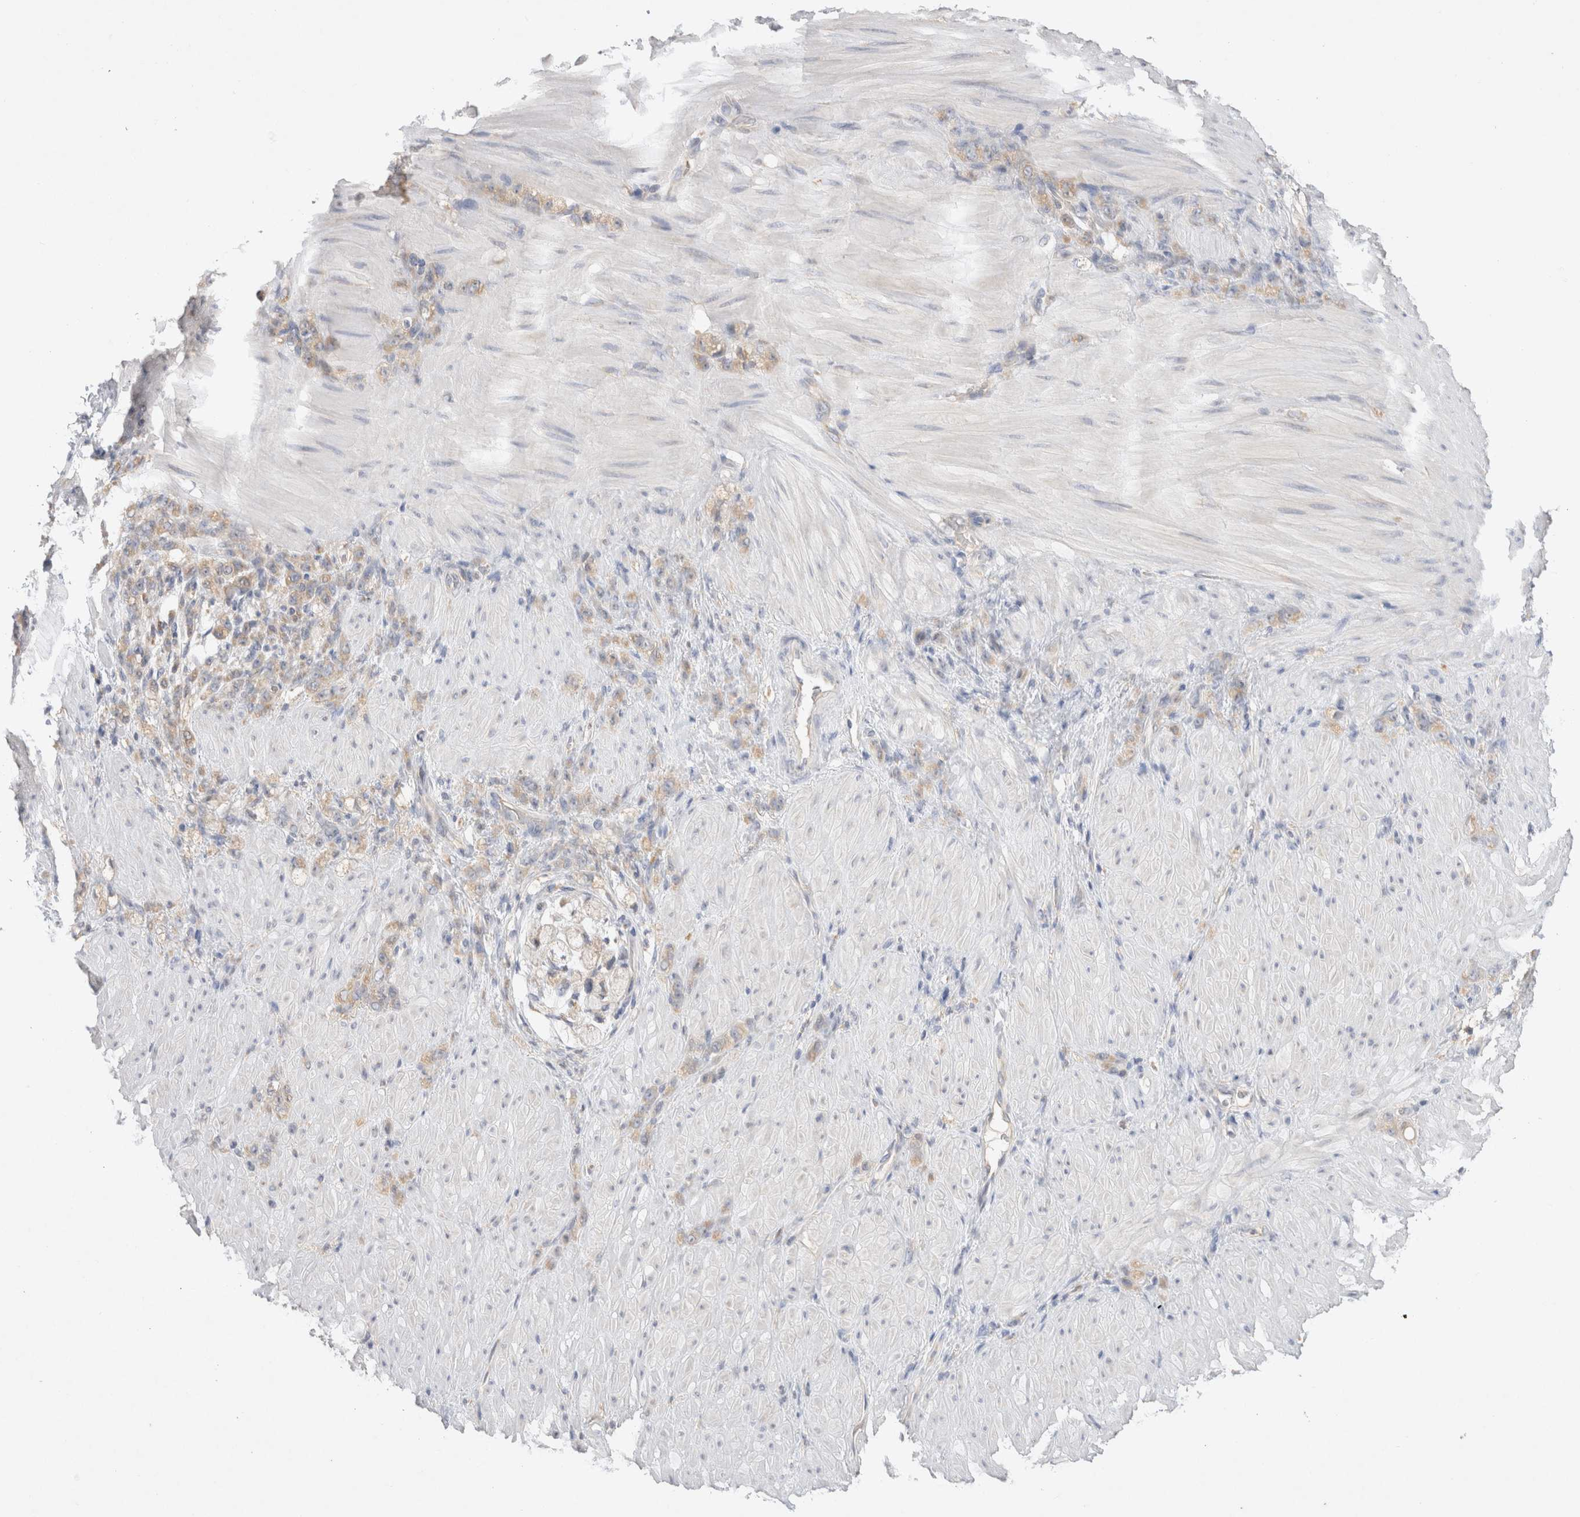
{"staining": {"intensity": "weak", "quantity": "25%-75%", "location": "cytoplasmic/membranous"}, "tissue": "stomach cancer", "cell_type": "Tumor cells", "image_type": "cancer", "snomed": [{"axis": "morphology", "description": "Normal tissue, NOS"}, {"axis": "morphology", "description": "Adenocarcinoma, NOS"}, {"axis": "topography", "description": "Stomach"}], "caption": "Stomach cancer (adenocarcinoma) stained with immunohistochemistry reveals weak cytoplasmic/membranous staining in approximately 25%-75% of tumor cells. (Brightfield microscopy of DAB IHC at high magnification).", "gene": "GAS1", "patient": {"sex": "male", "age": 82}}